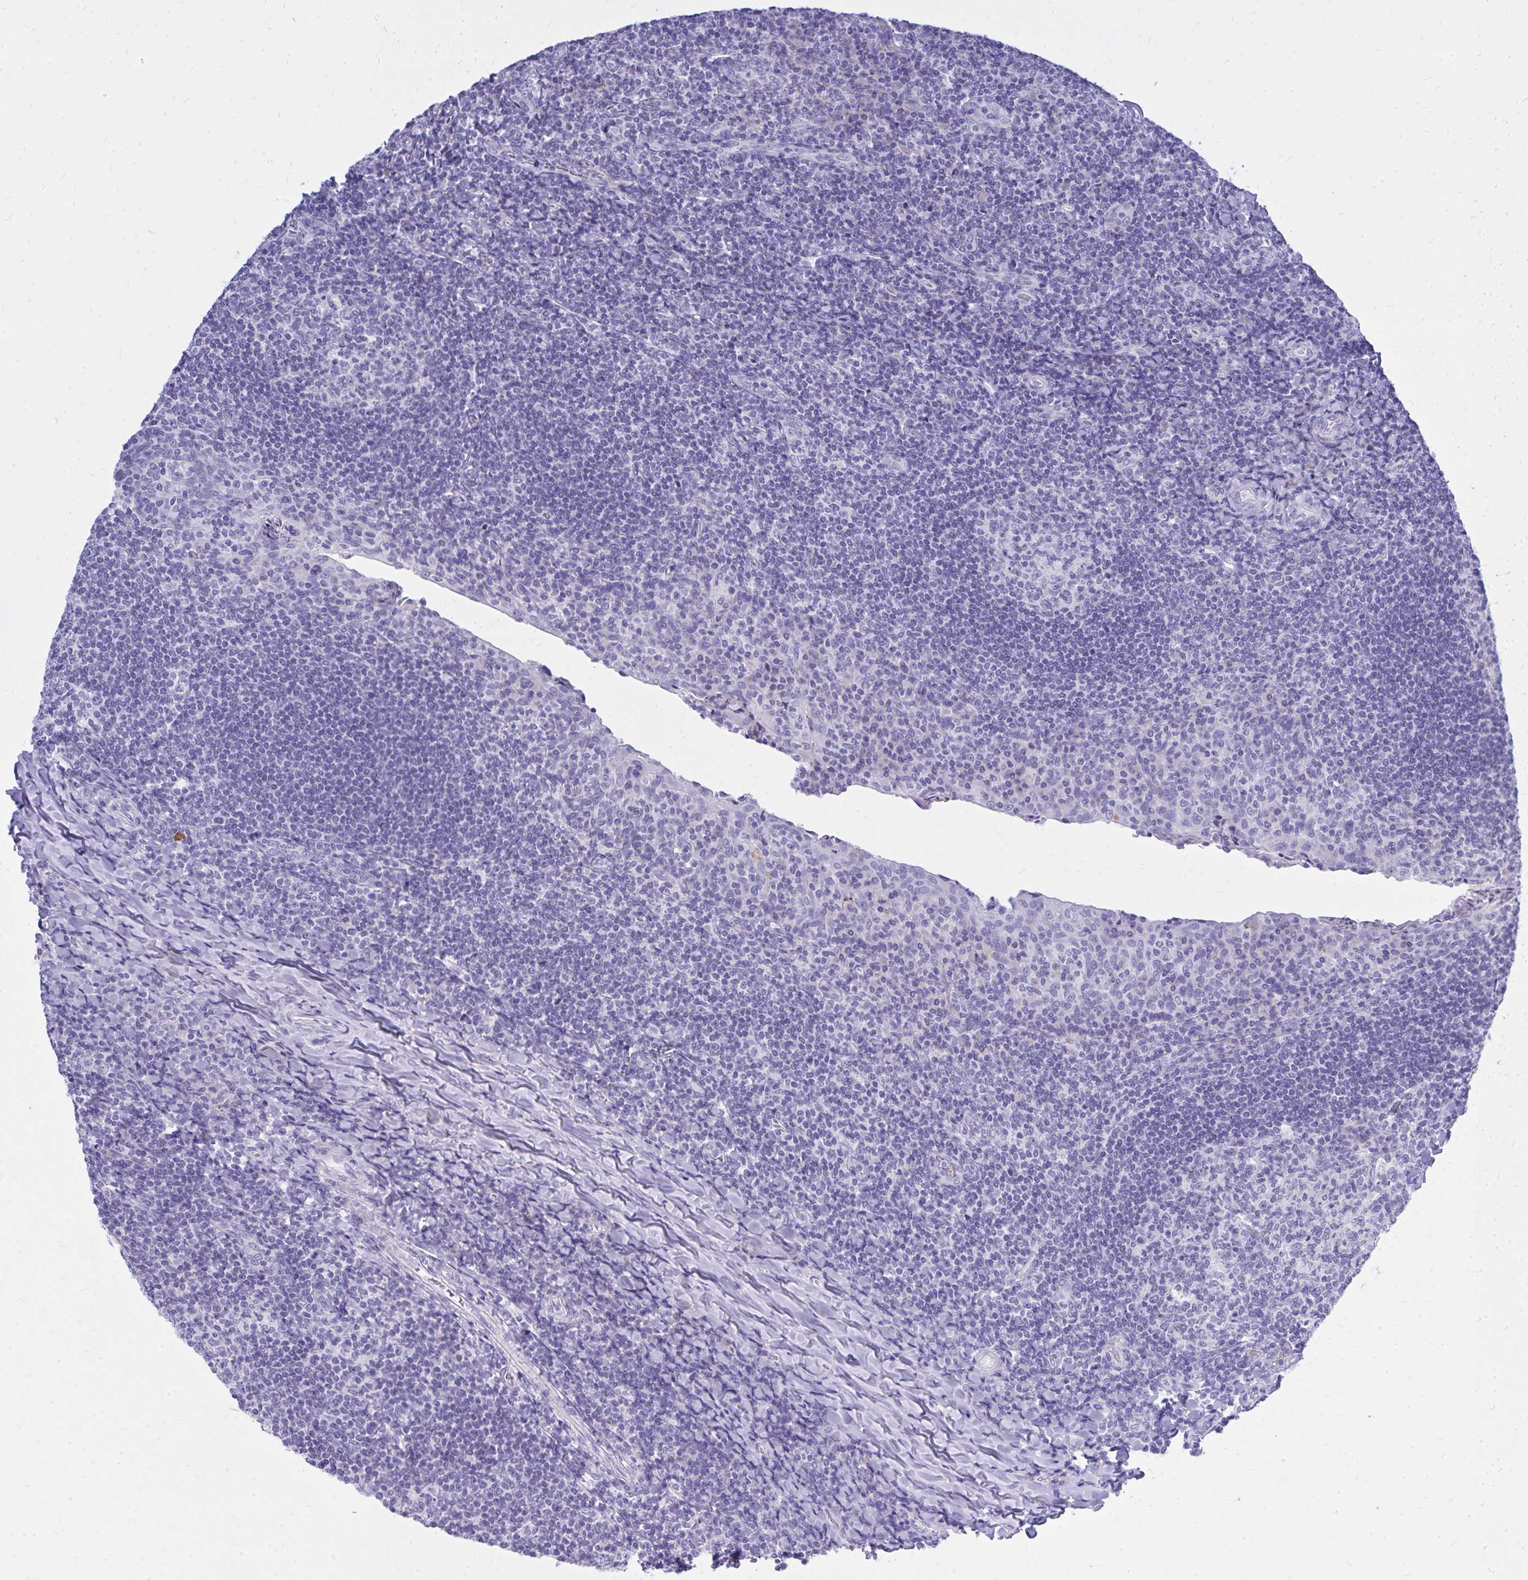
{"staining": {"intensity": "negative", "quantity": "none", "location": "none"}, "tissue": "tonsil", "cell_type": "Germinal center cells", "image_type": "normal", "snomed": [{"axis": "morphology", "description": "Normal tissue, NOS"}, {"axis": "topography", "description": "Tonsil"}], "caption": "Protein analysis of unremarkable tonsil demonstrates no significant staining in germinal center cells. (Brightfield microscopy of DAB (3,3'-diaminobenzidine) immunohistochemistry (IHC) at high magnification).", "gene": "BCL6B", "patient": {"sex": "male", "age": 17}}